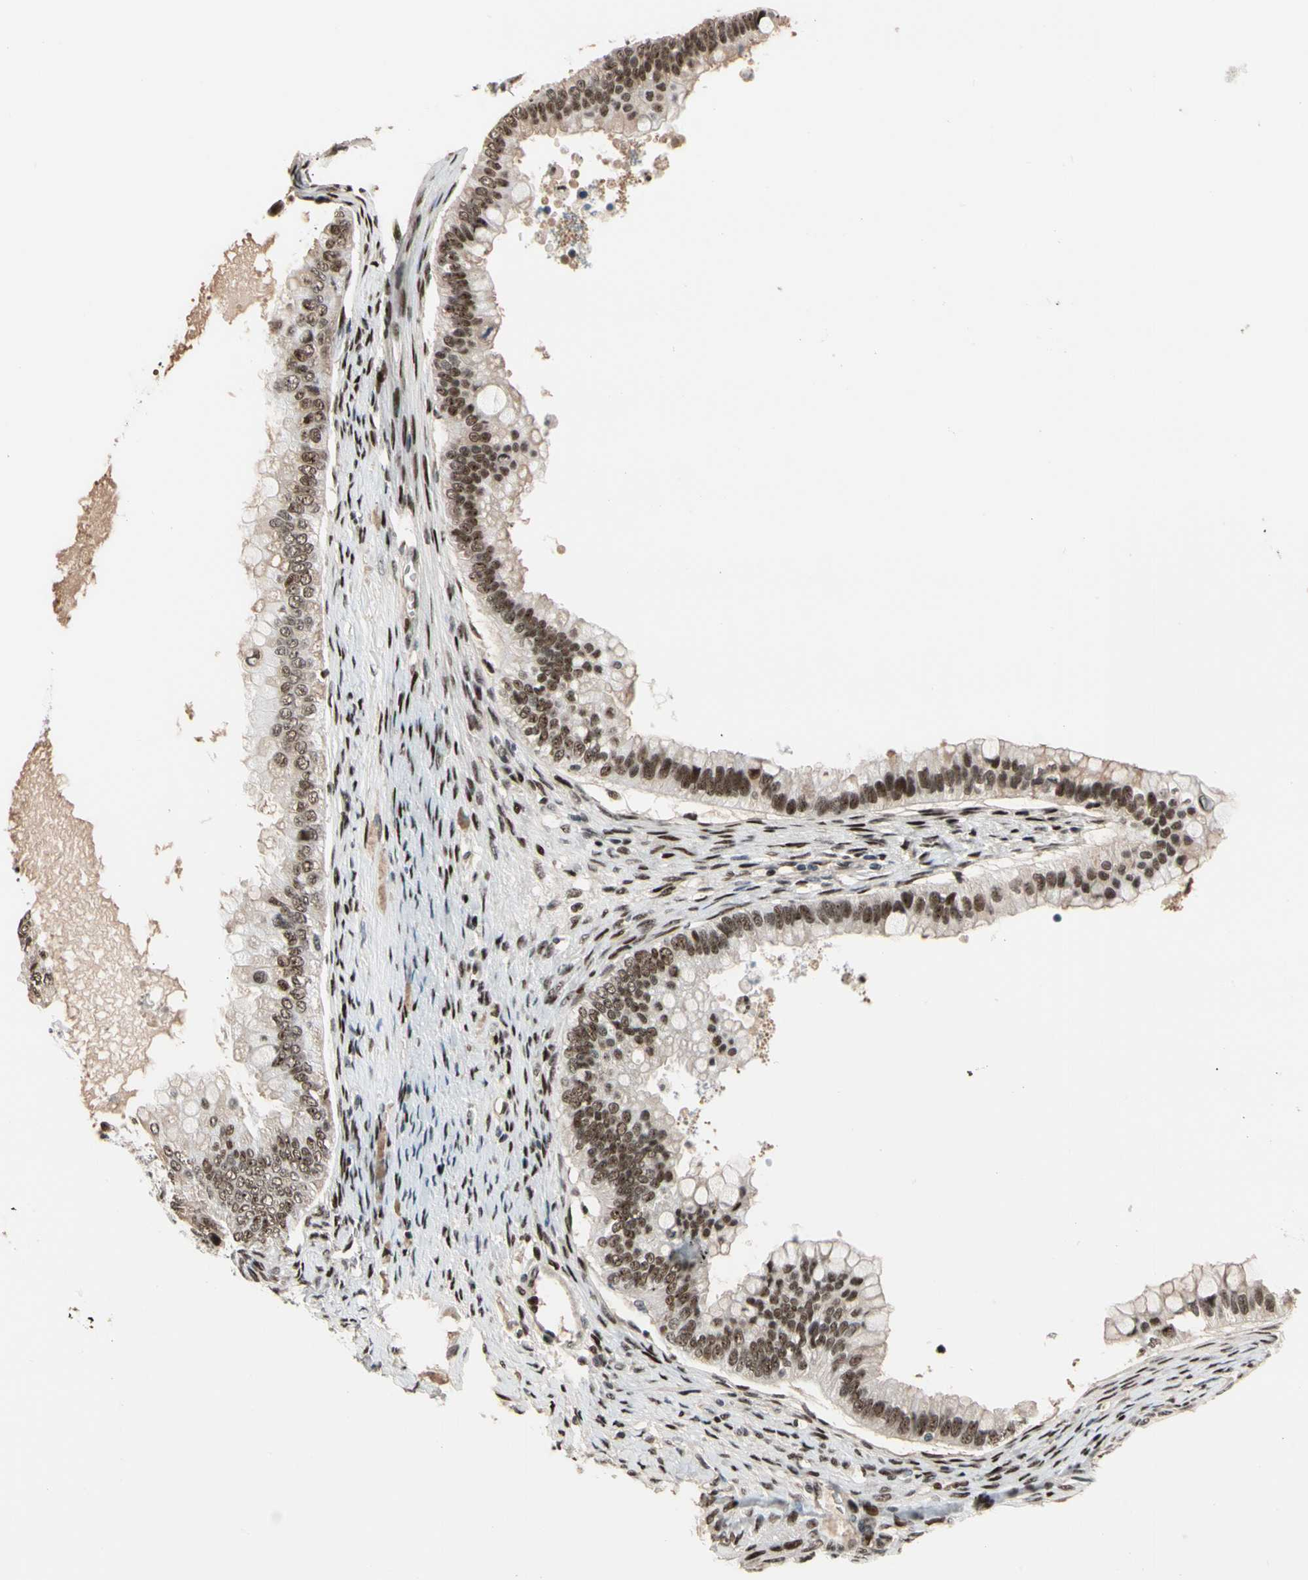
{"staining": {"intensity": "strong", "quantity": ">75%", "location": "nuclear"}, "tissue": "ovarian cancer", "cell_type": "Tumor cells", "image_type": "cancer", "snomed": [{"axis": "morphology", "description": "Cystadenocarcinoma, mucinous, NOS"}, {"axis": "topography", "description": "Ovary"}], "caption": "Mucinous cystadenocarcinoma (ovarian) stained for a protein displays strong nuclear positivity in tumor cells. The staining was performed using DAB to visualize the protein expression in brown, while the nuclei were stained in blue with hematoxylin (Magnification: 20x).", "gene": "FOXO3", "patient": {"sex": "female", "age": 80}}